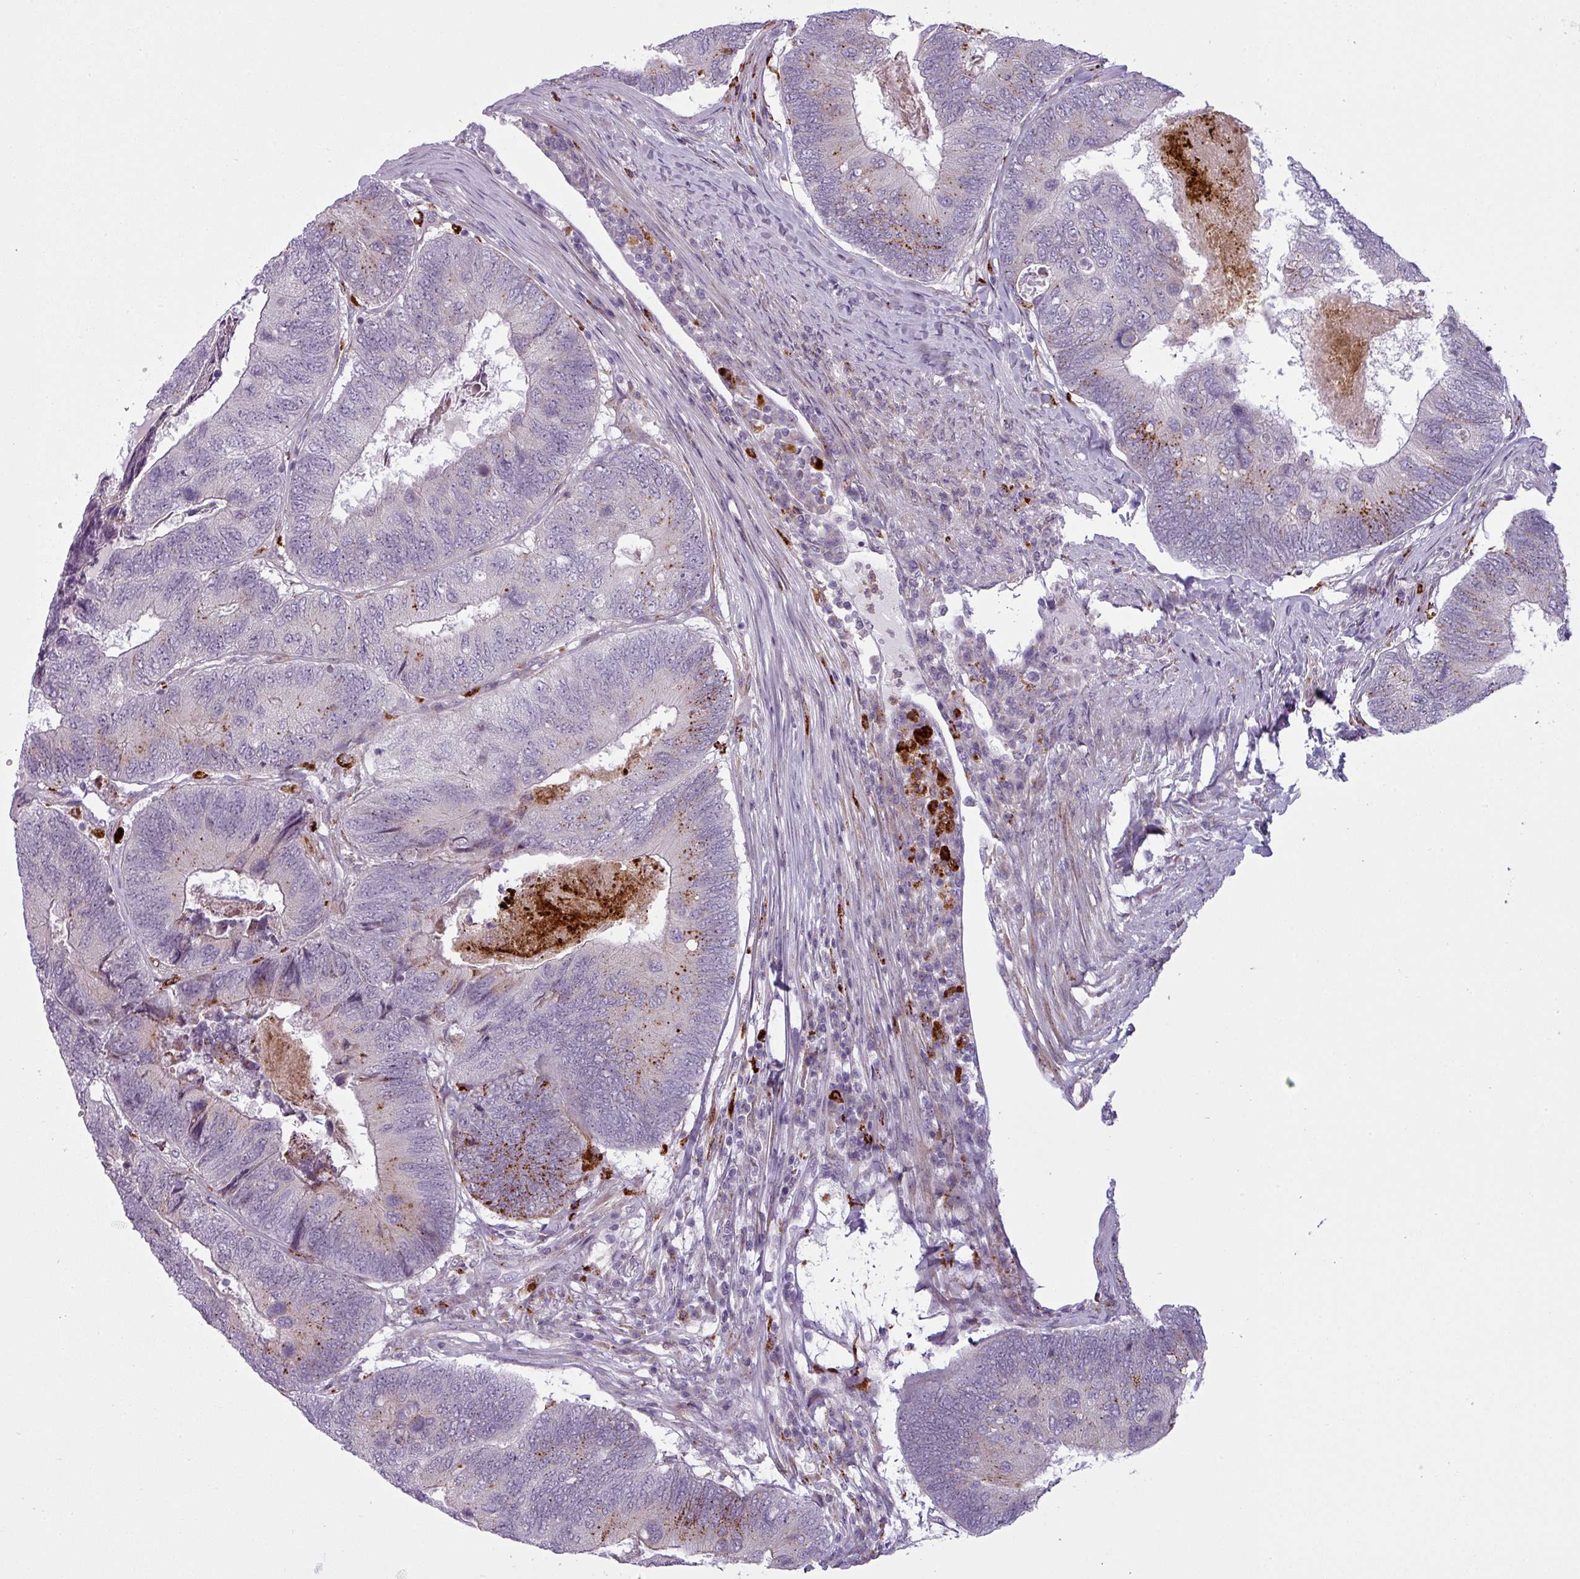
{"staining": {"intensity": "moderate", "quantity": "25%-75%", "location": "cytoplasmic/membranous"}, "tissue": "colorectal cancer", "cell_type": "Tumor cells", "image_type": "cancer", "snomed": [{"axis": "morphology", "description": "Adenocarcinoma, NOS"}, {"axis": "topography", "description": "Colon"}], "caption": "About 25%-75% of tumor cells in human colorectal cancer (adenocarcinoma) reveal moderate cytoplasmic/membranous protein staining as visualized by brown immunohistochemical staining.", "gene": "MAP7D2", "patient": {"sex": "female", "age": 67}}